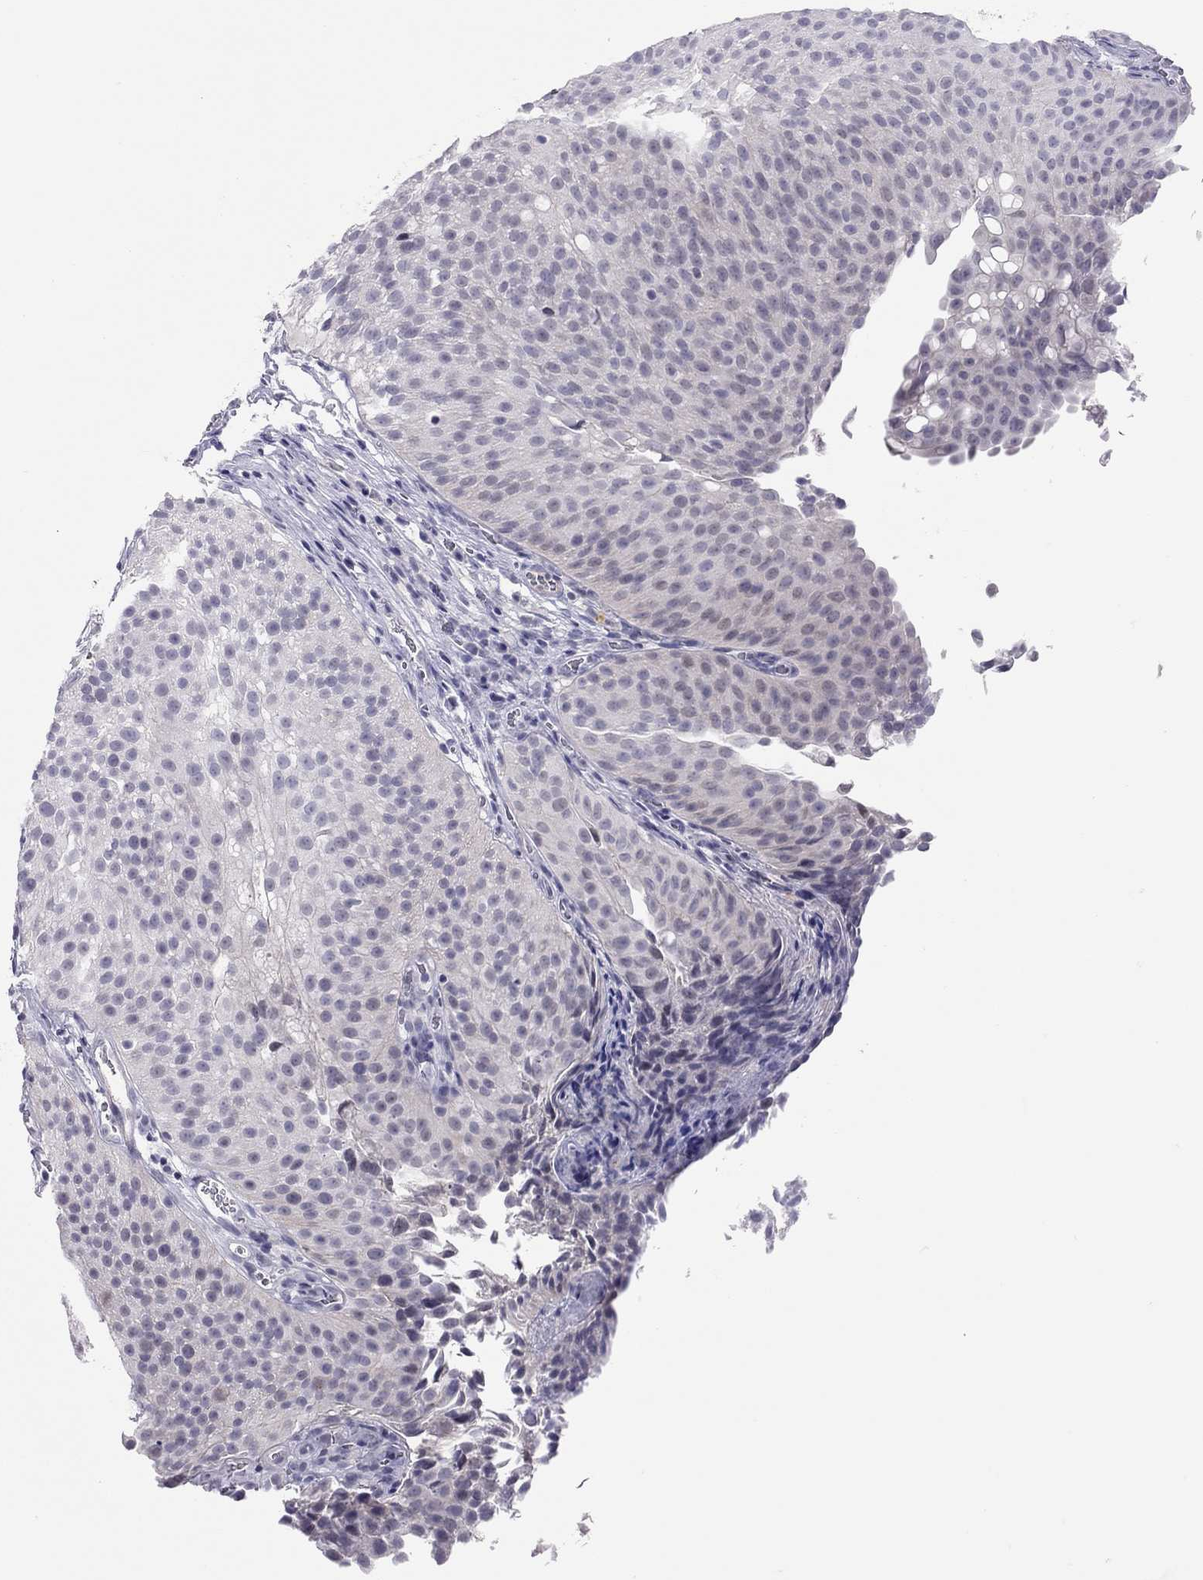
{"staining": {"intensity": "negative", "quantity": "none", "location": "none"}, "tissue": "urothelial cancer", "cell_type": "Tumor cells", "image_type": "cancer", "snomed": [{"axis": "morphology", "description": "Urothelial carcinoma, Low grade"}, {"axis": "topography", "description": "Urinary bladder"}], "caption": "IHC photomicrograph of neoplastic tissue: low-grade urothelial carcinoma stained with DAB displays no significant protein expression in tumor cells.", "gene": "JHY", "patient": {"sex": "male", "age": 80}}